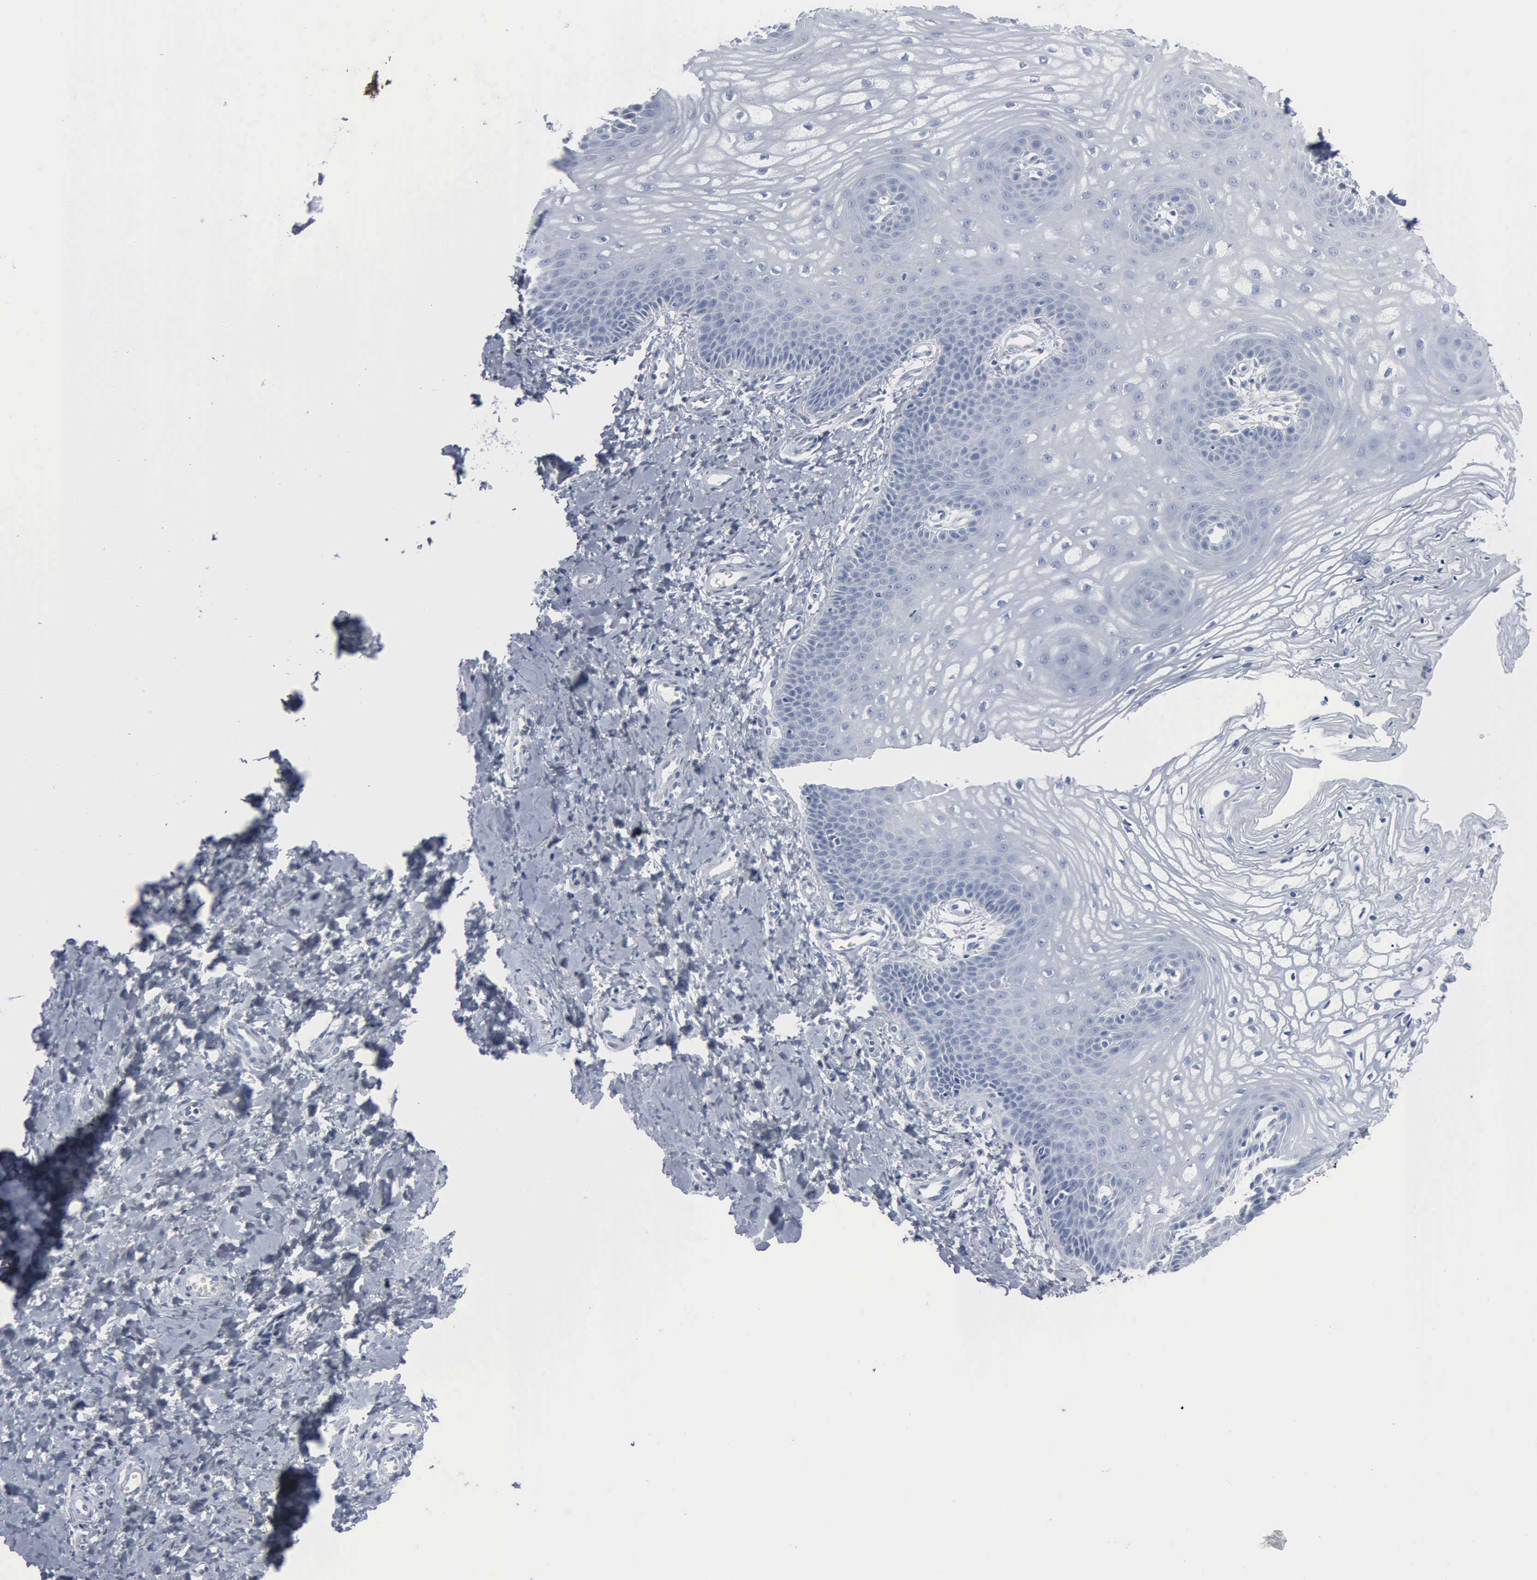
{"staining": {"intensity": "negative", "quantity": "none", "location": "none"}, "tissue": "vagina", "cell_type": "Squamous epithelial cells", "image_type": "normal", "snomed": [{"axis": "morphology", "description": "Normal tissue, NOS"}, {"axis": "topography", "description": "Vagina"}], "caption": "This histopathology image is of benign vagina stained with immunohistochemistry (IHC) to label a protein in brown with the nuclei are counter-stained blue. There is no staining in squamous epithelial cells. Nuclei are stained in blue.", "gene": "DMD", "patient": {"sex": "female", "age": 68}}